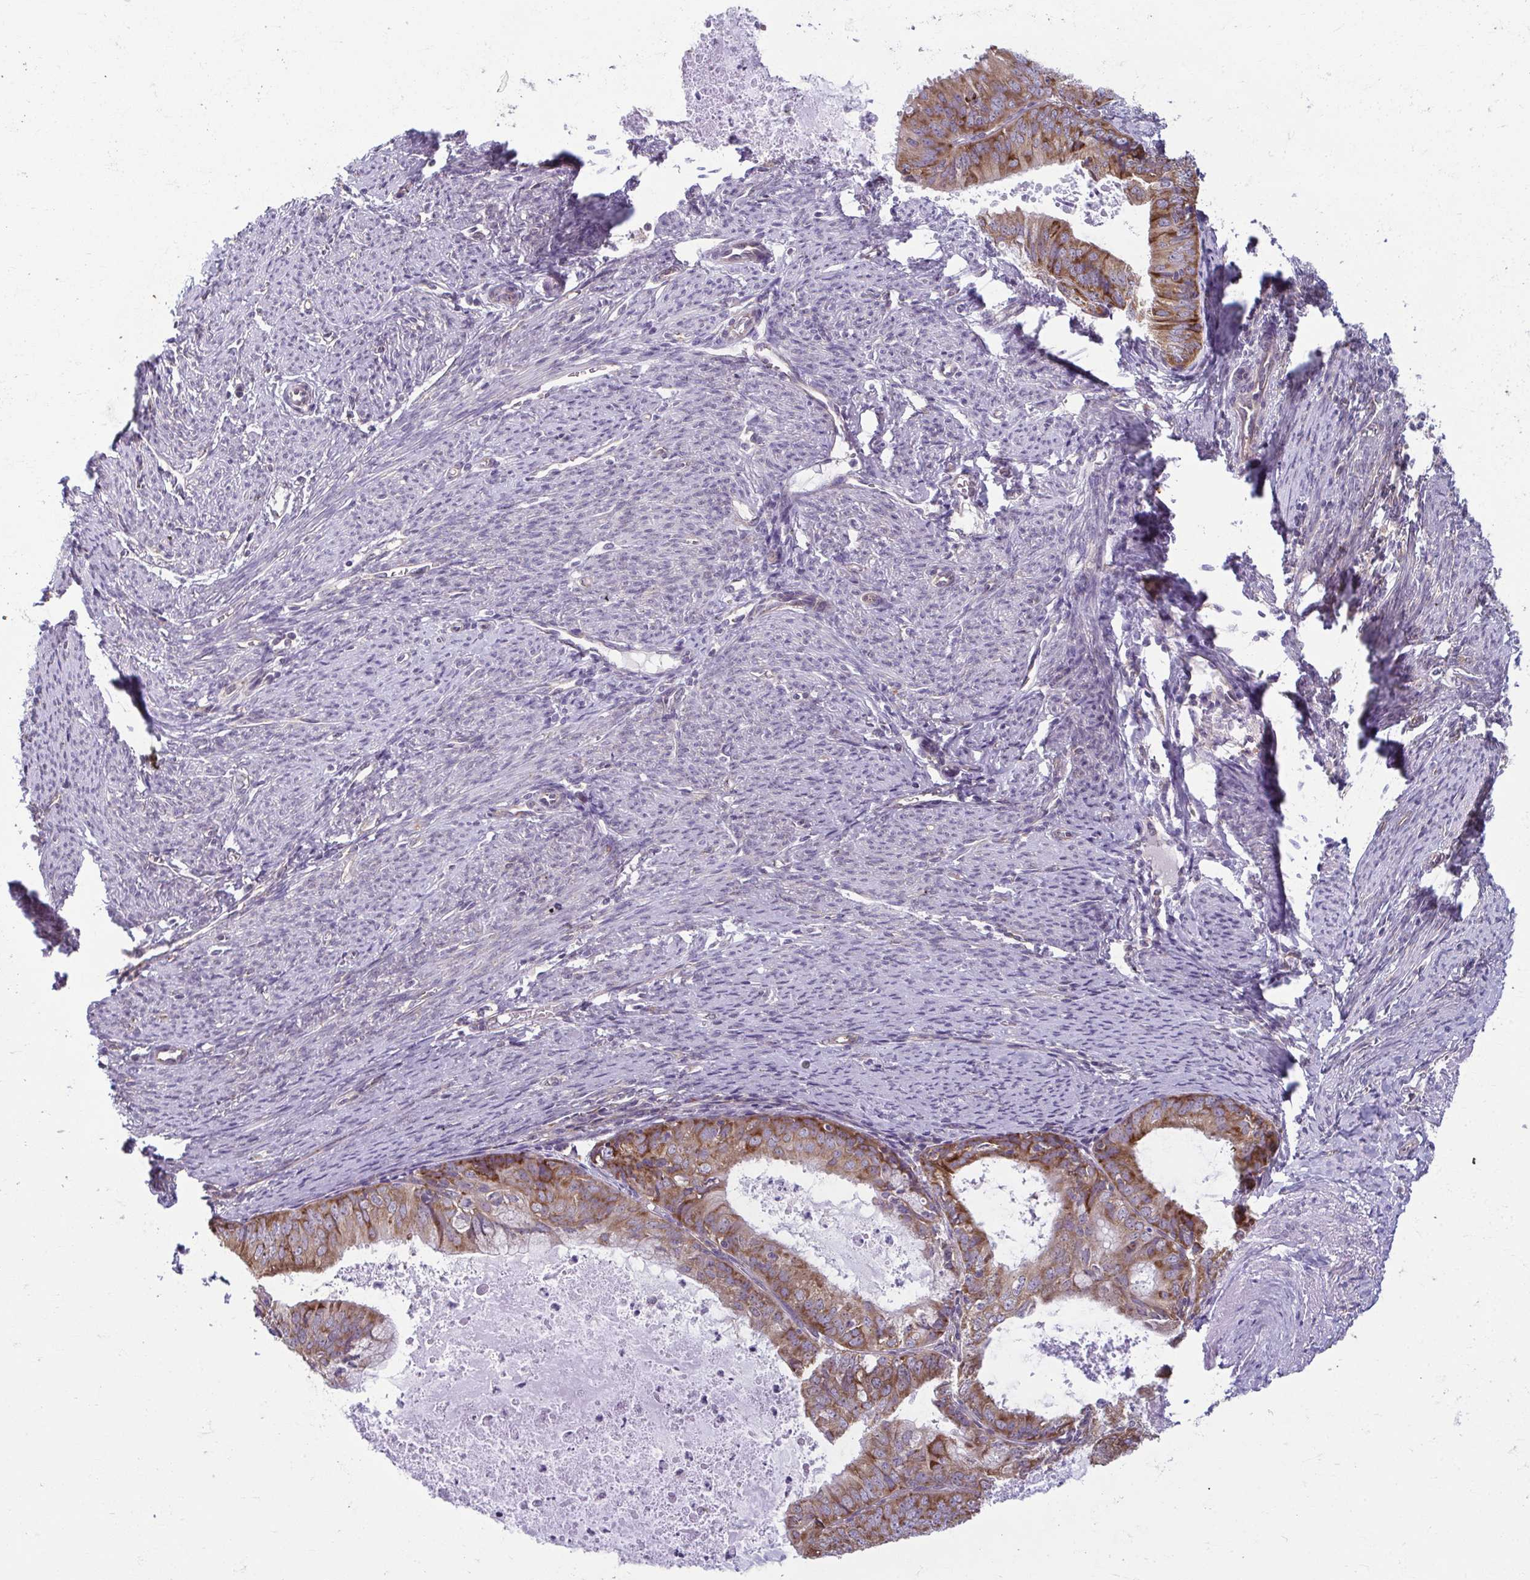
{"staining": {"intensity": "weak", "quantity": ">75%", "location": "cytoplasmic/membranous"}, "tissue": "endometrial cancer", "cell_type": "Tumor cells", "image_type": "cancer", "snomed": [{"axis": "morphology", "description": "Adenocarcinoma, NOS"}, {"axis": "topography", "description": "Endometrium"}], "caption": "Tumor cells demonstrate low levels of weak cytoplasmic/membranous positivity in approximately >75% of cells in human endometrial cancer (adenocarcinoma).", "gene": "TMEM108", "patient": {"sex": "female", "age": 57}}